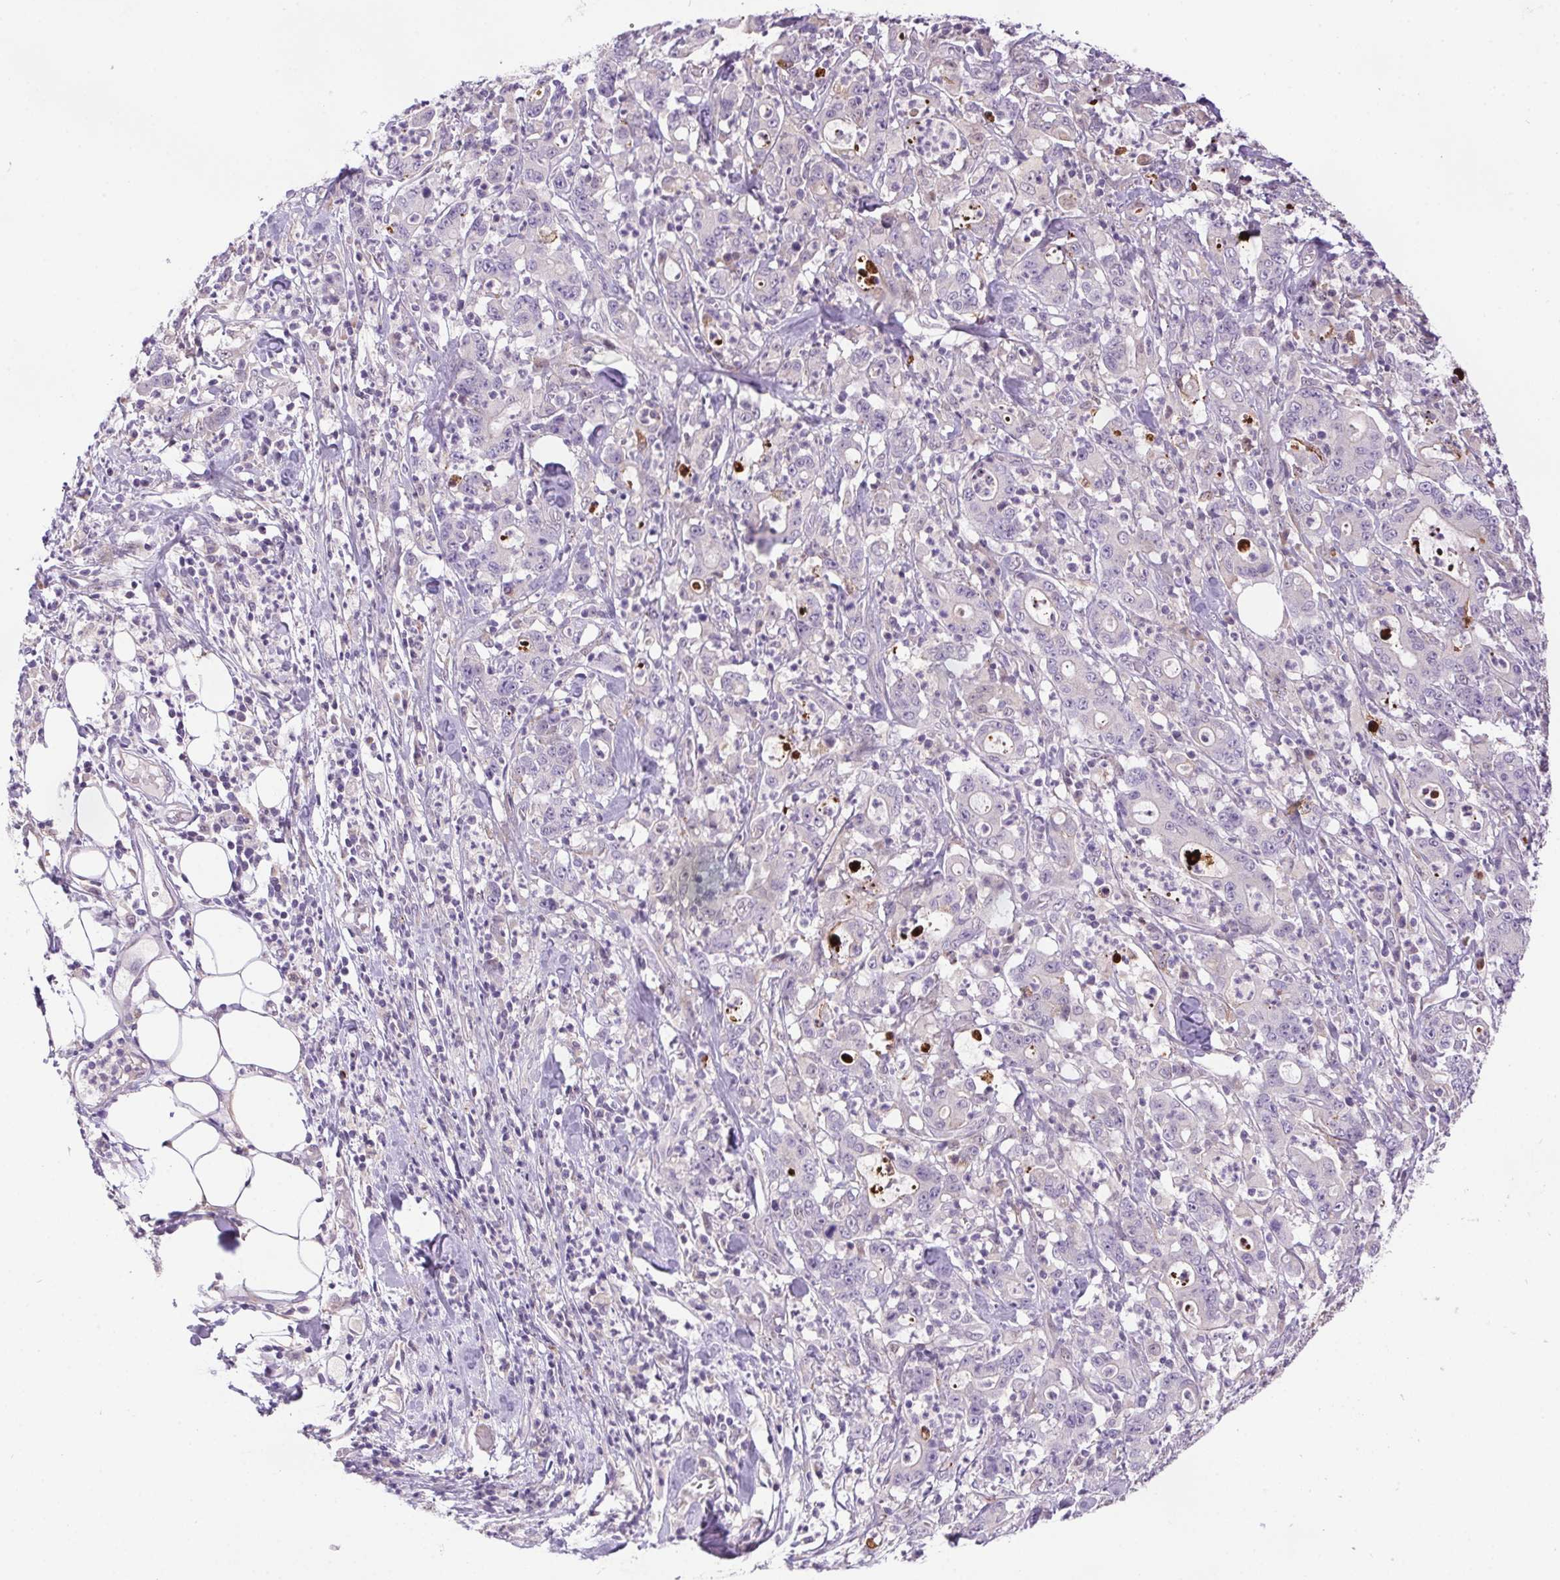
{"staining": {"intensity": "negative", "quantity": "none", "location": "none"}, "tissue": "stomach cancer", "cell_type": "Tumor cells", "image_type": "cancer", "snomed": [{"axis": "morphology", "description": "Adenocarcinoma, NOS"}, {"axis": "topography", "description": "Stomach, upper"}], "caption": "A photomicrograph of stomach cancer stained for a protein shows no brown staining in tumor cells.", "gene": "LRRTM1", "patient": {"sex": "male", "age": 68}}